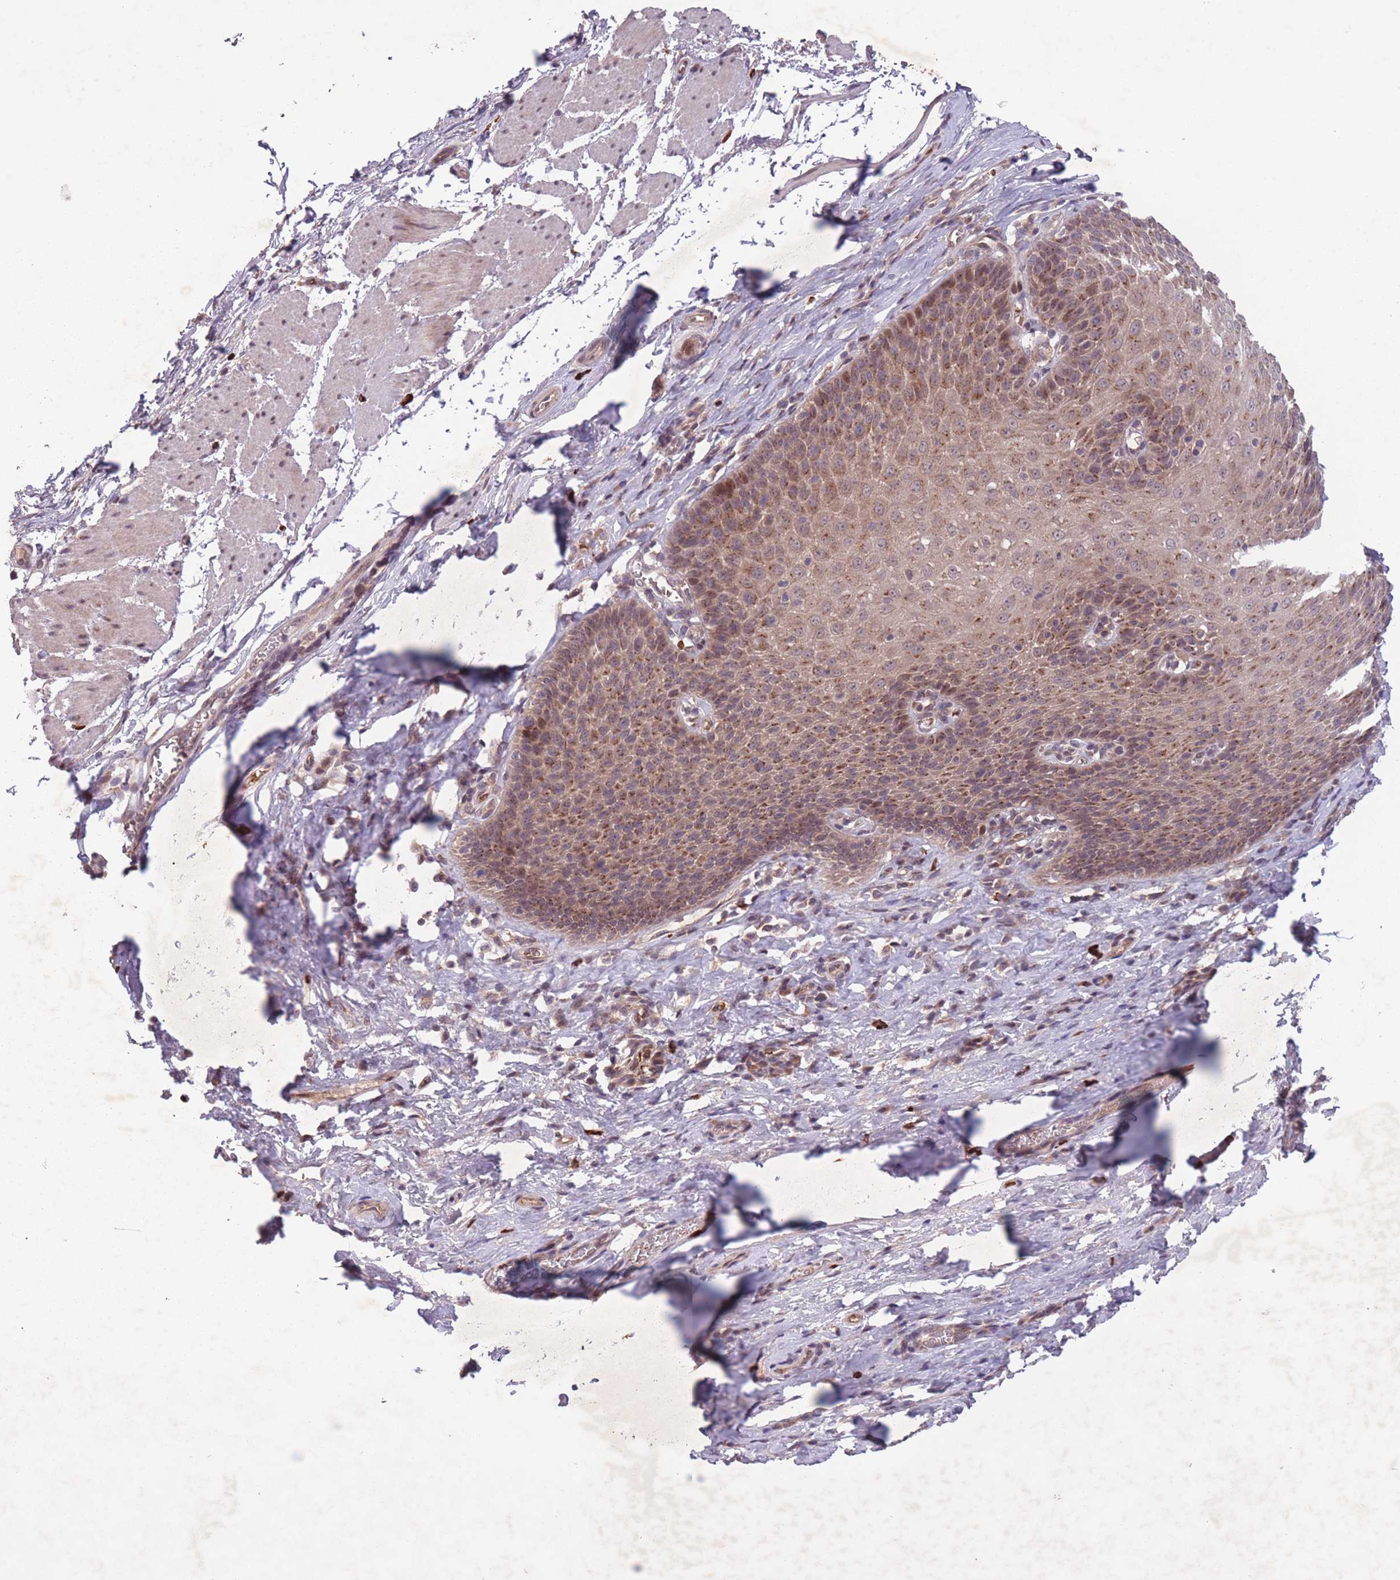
{"staining": {"intensity": "moderate", "quantity": ">75%", "location": "cytoplasmic/membranous,nuclear"}, "tissue": "esophagus", "cell_type": "Squamous epithelial cells", "image_type": "normal", "snomed": [{"axis": "morphology", "description": "Normal tissue, NOS"}, {"axis": "topography", "description": "Esophagus"}], "caption": "Human esophagus stained with a brown dye displays moderate cytoplasmic/membranous,nuclear positive positivity in about >75% of squamous epithelial cells.", "gene": "SECTM1", "patient": {"sex": "female", "age": 61}}